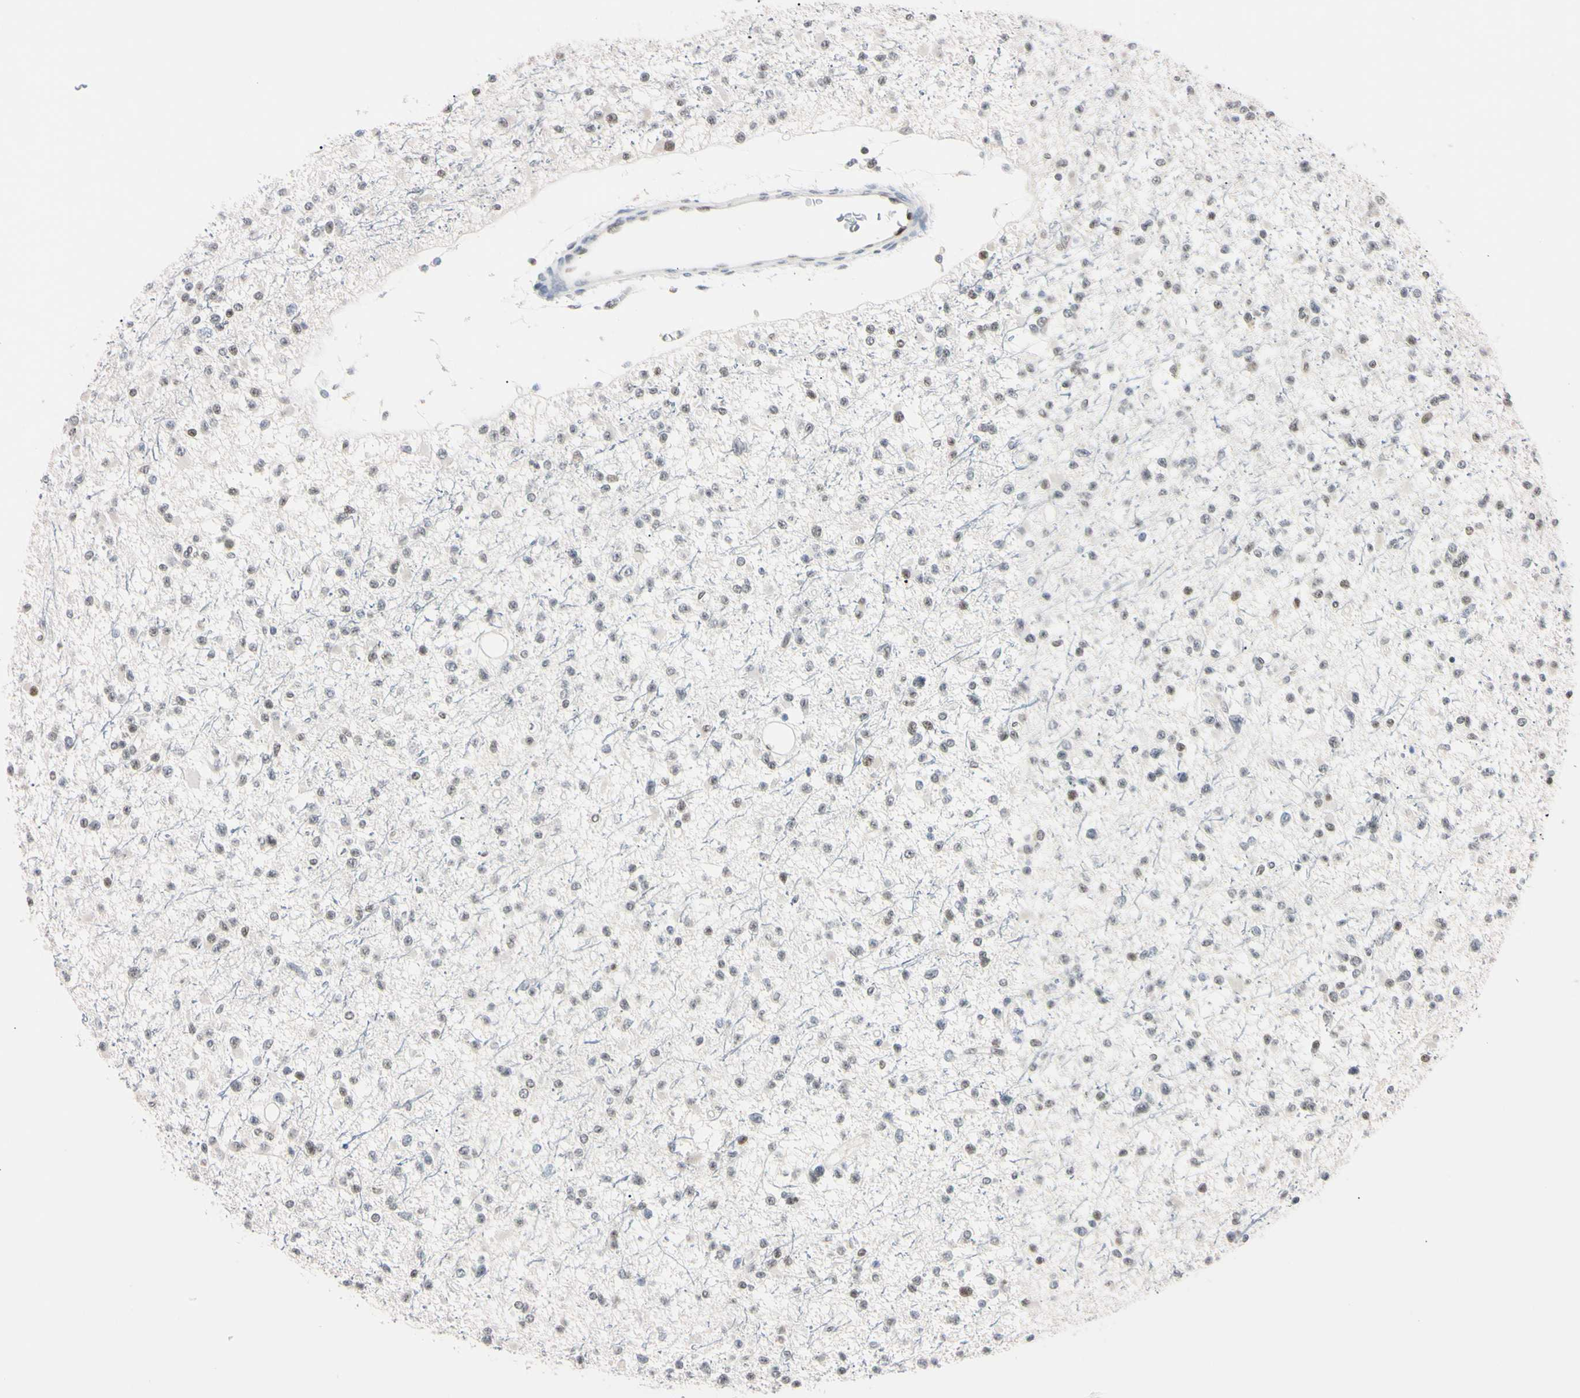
{"staining": {"intensity": "negative", "quantity": "none", "location": "none"}, "tissue": "glioma", "cell_type": "Tumor cells", "image_type": "cancer", "snomed": [{"axis": "morphology", "description": "Glioma, malignant, Low grade"}, {"axis": "topography", "description": "Brain"}], "caption": "DAB (3,3'-diaminobenzidine) immunohistochemical staining of glioma shows no significant expression in tumor cells.", "gene": "C1orf174", "patient": {"sex": "female", "age": 22}}